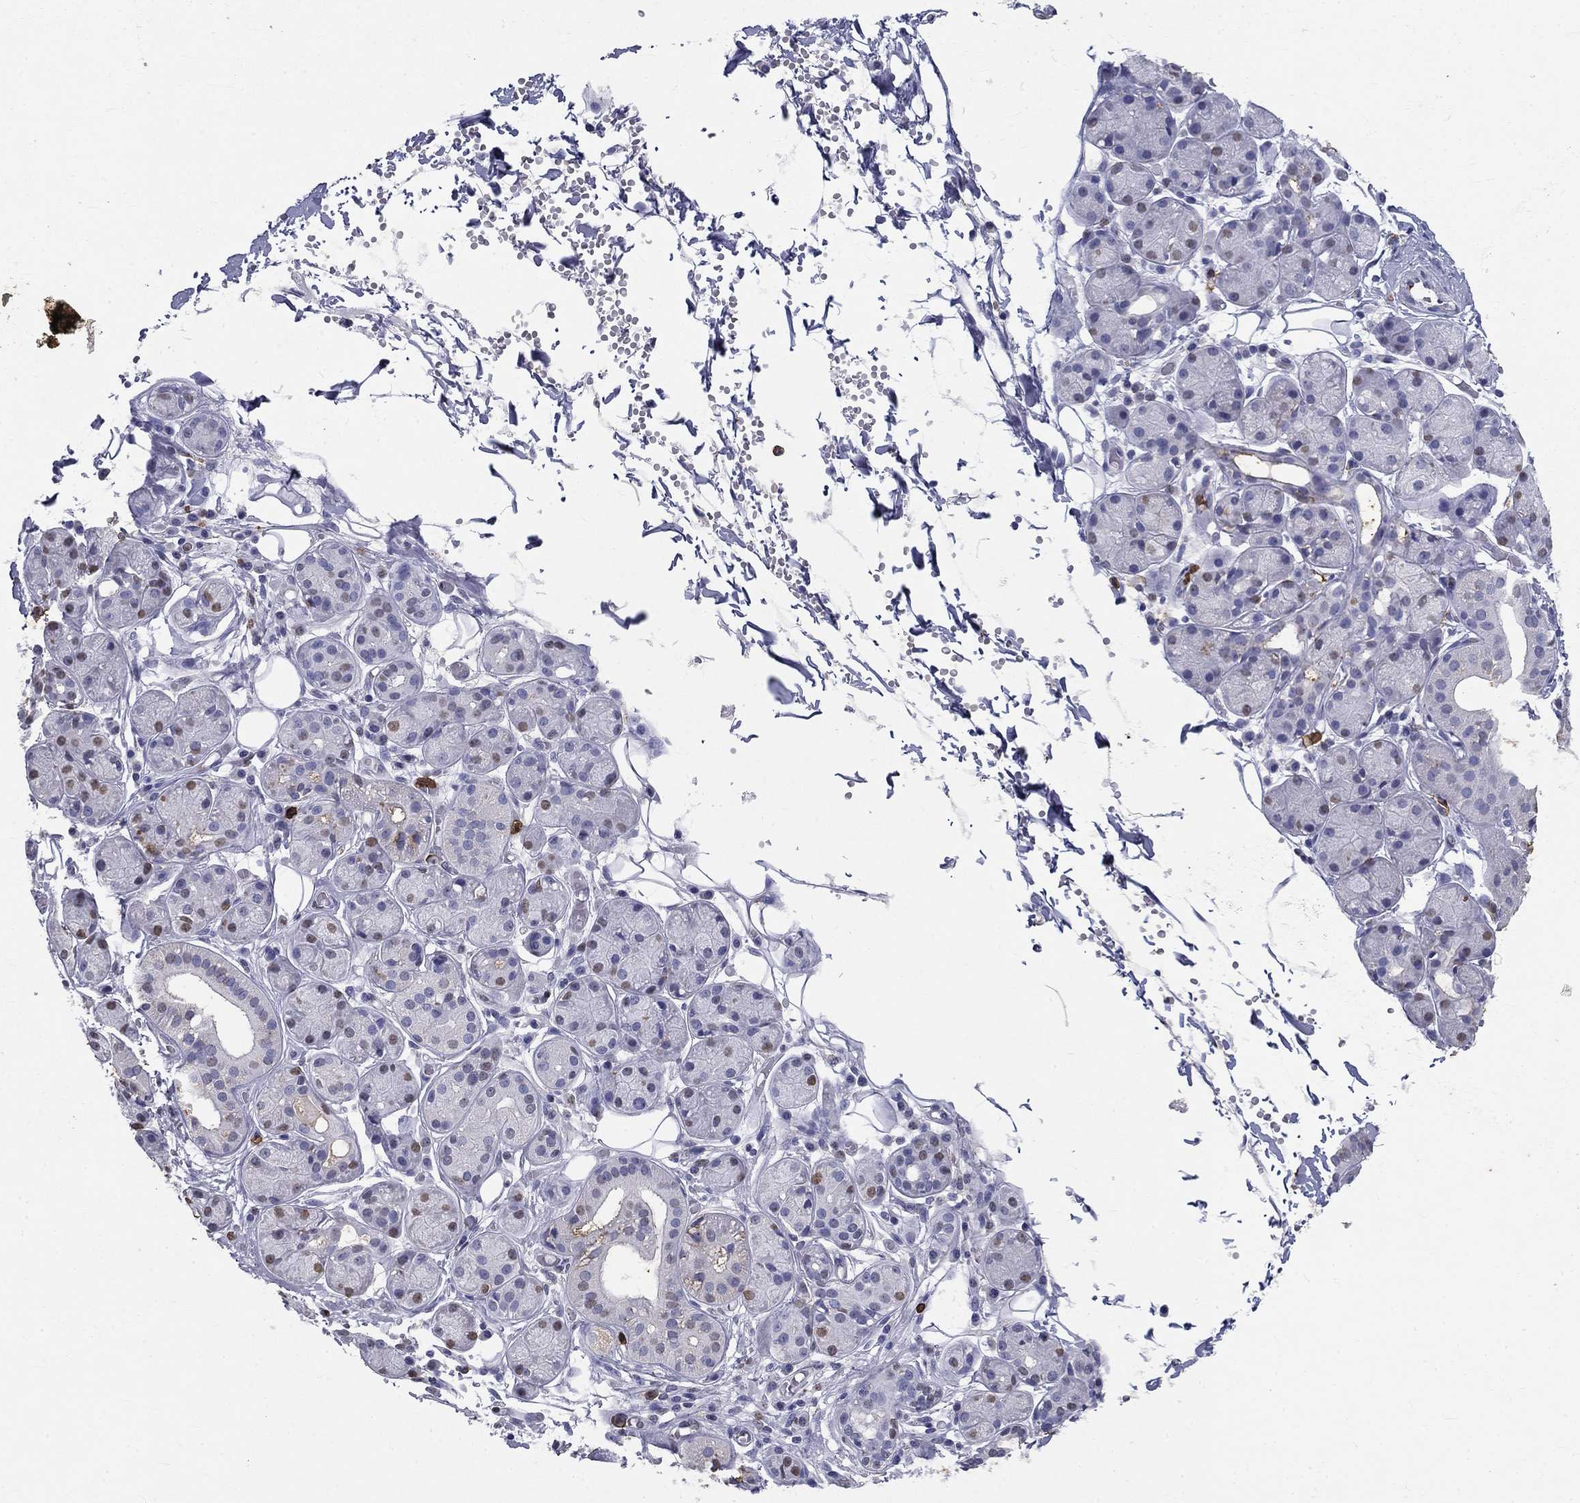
{"staining": {"intensity": "moderate", "quantity": "<25%", "location": "nuclear"}, "tissue": "salivary gland", "cell_type": "Glandular cells", "image_type": "normal", "snomed": [{"axis": "morphology", "description": "Normal tissue, NOS"}, {"axis": "topography", "description": "Salivary gland"}, {"axis": "topography", "description": "Peripheral nerve tissue"}], "caption": "Normal salivary gland was stained to show a protein in brown. There is low levels of moderate nuclear staining in about <25% of glandular cells. (IHC, brightfield microscopy, high magnification).", "gene": "IGSF8", "patient": {"sex": "male", "age": 71}}